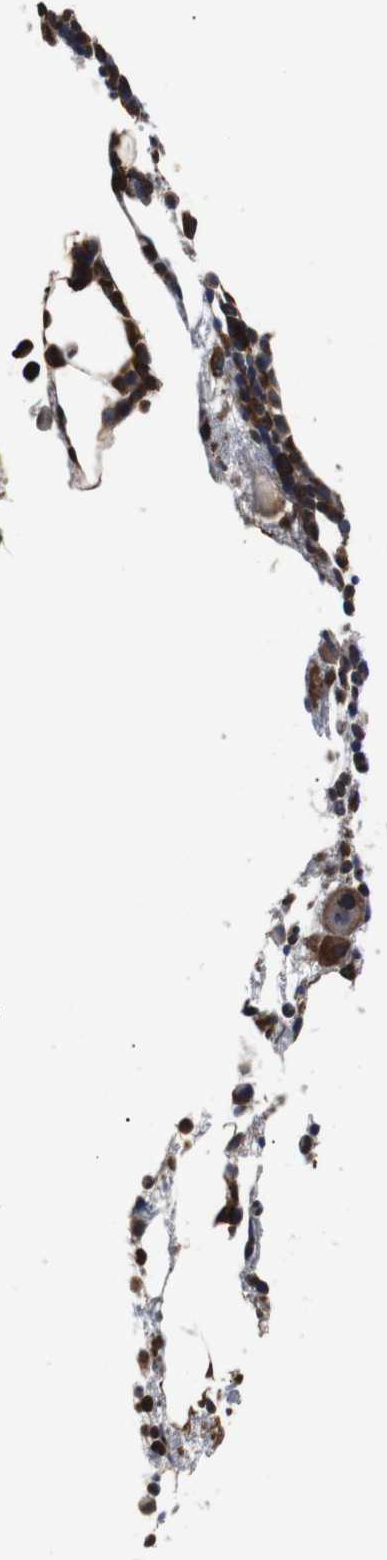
{"staining": {"intensity": "strong", "quantity": "25%-75%", "location": "cytoplasmic/membranous,nuclear"}, "tissue": "bone marrow", "cell_type": "Hematopoietic cells", "image_type": "normal", "snomed": [{"axis": "morphology", "description": "Normal tissue, NOS"}, {"axis": "morphology", "description": "Inflammation, NOS"}, {"axis": "topography", "description": "Bone marrow"}], "caption": "Protein staining of normal bone marrow shows strong cytoplasmic/membranous,nuclear expression in about 25%-75% of hematopoietic cells. (Stains: DAB (3,3'-diaminobenzidine) in brown, nuclei in blue, Microscopy: brightfield microscopy at high magnification).", "gene": "HHIP", "patient": {"sex": "female", "age": 76}}